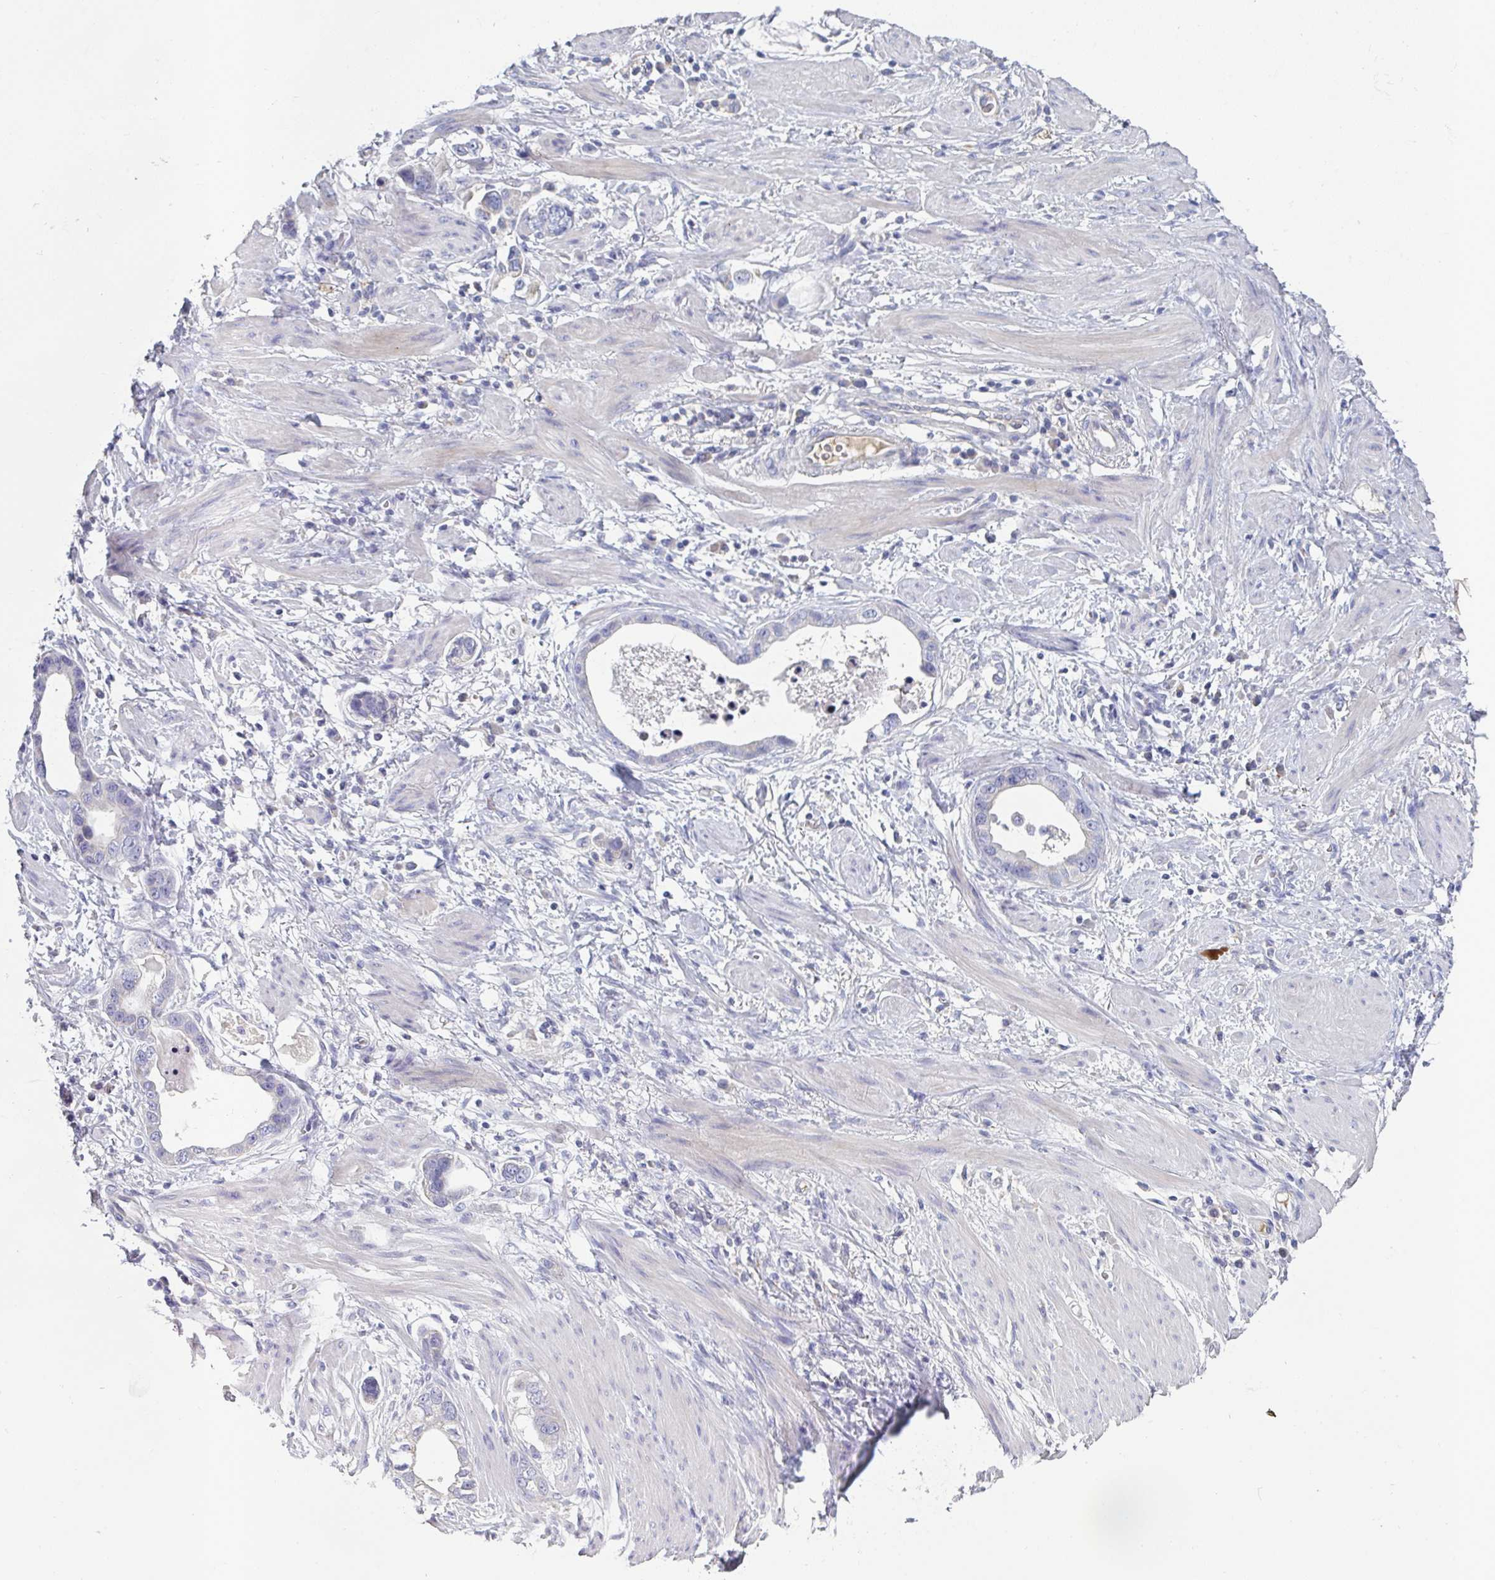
{"staining": {"intensity": "negative", "quantity": "none", "location": "none"}, "tissue": "stomach cancer", "cell_type": "Tumor cells", "image_type": "cancer", "snomed": [{"axis": "morphology", "description": "Adenocarcinoma, NOS"}, {"axis": "topography", "description": "Stomach, lower"}], "caption": "Tumor cells are negative for protein expression in human stomach cancer (adenocarcinoma).", "gene": "HGFAC", "patient": {"sex": "female", "age": 93}}